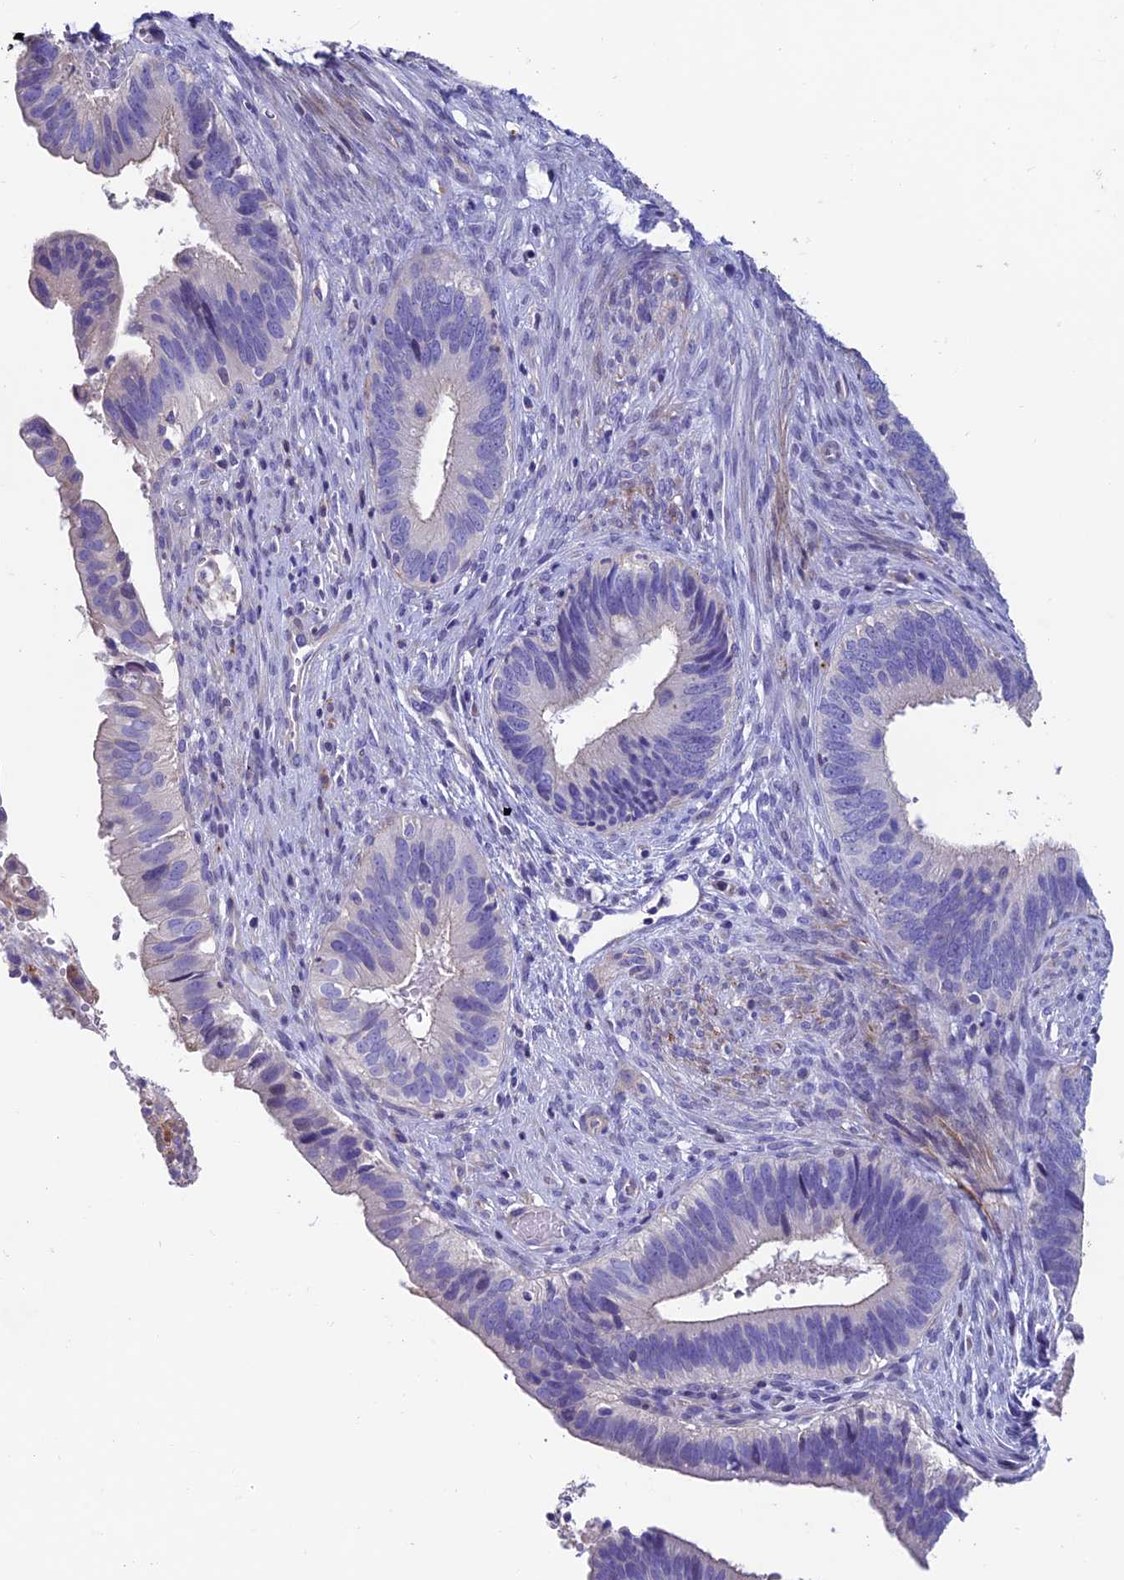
{"staining": {"intensity": "negative", "quantity": "none", "location": "none"}, "tissue": "cervical cancer", "cell_type": "Tumor cells", "image_type": "cancer", "snomed": [{"axis": "morphology", "description": "Adenocarcinoma, NOS"}, {"axis": "topography", "description": "Cervix"}], "caption": "This photomicrograph is of adenocarcinoma (cervical) stained with immunohistochemistry (IHC) to label a protein in brown with the nuclei are counter-stained blue. There is no staining in tumor cells.", "gene": "FAM178B", "patient": {"sex": "female", "age": 42}}